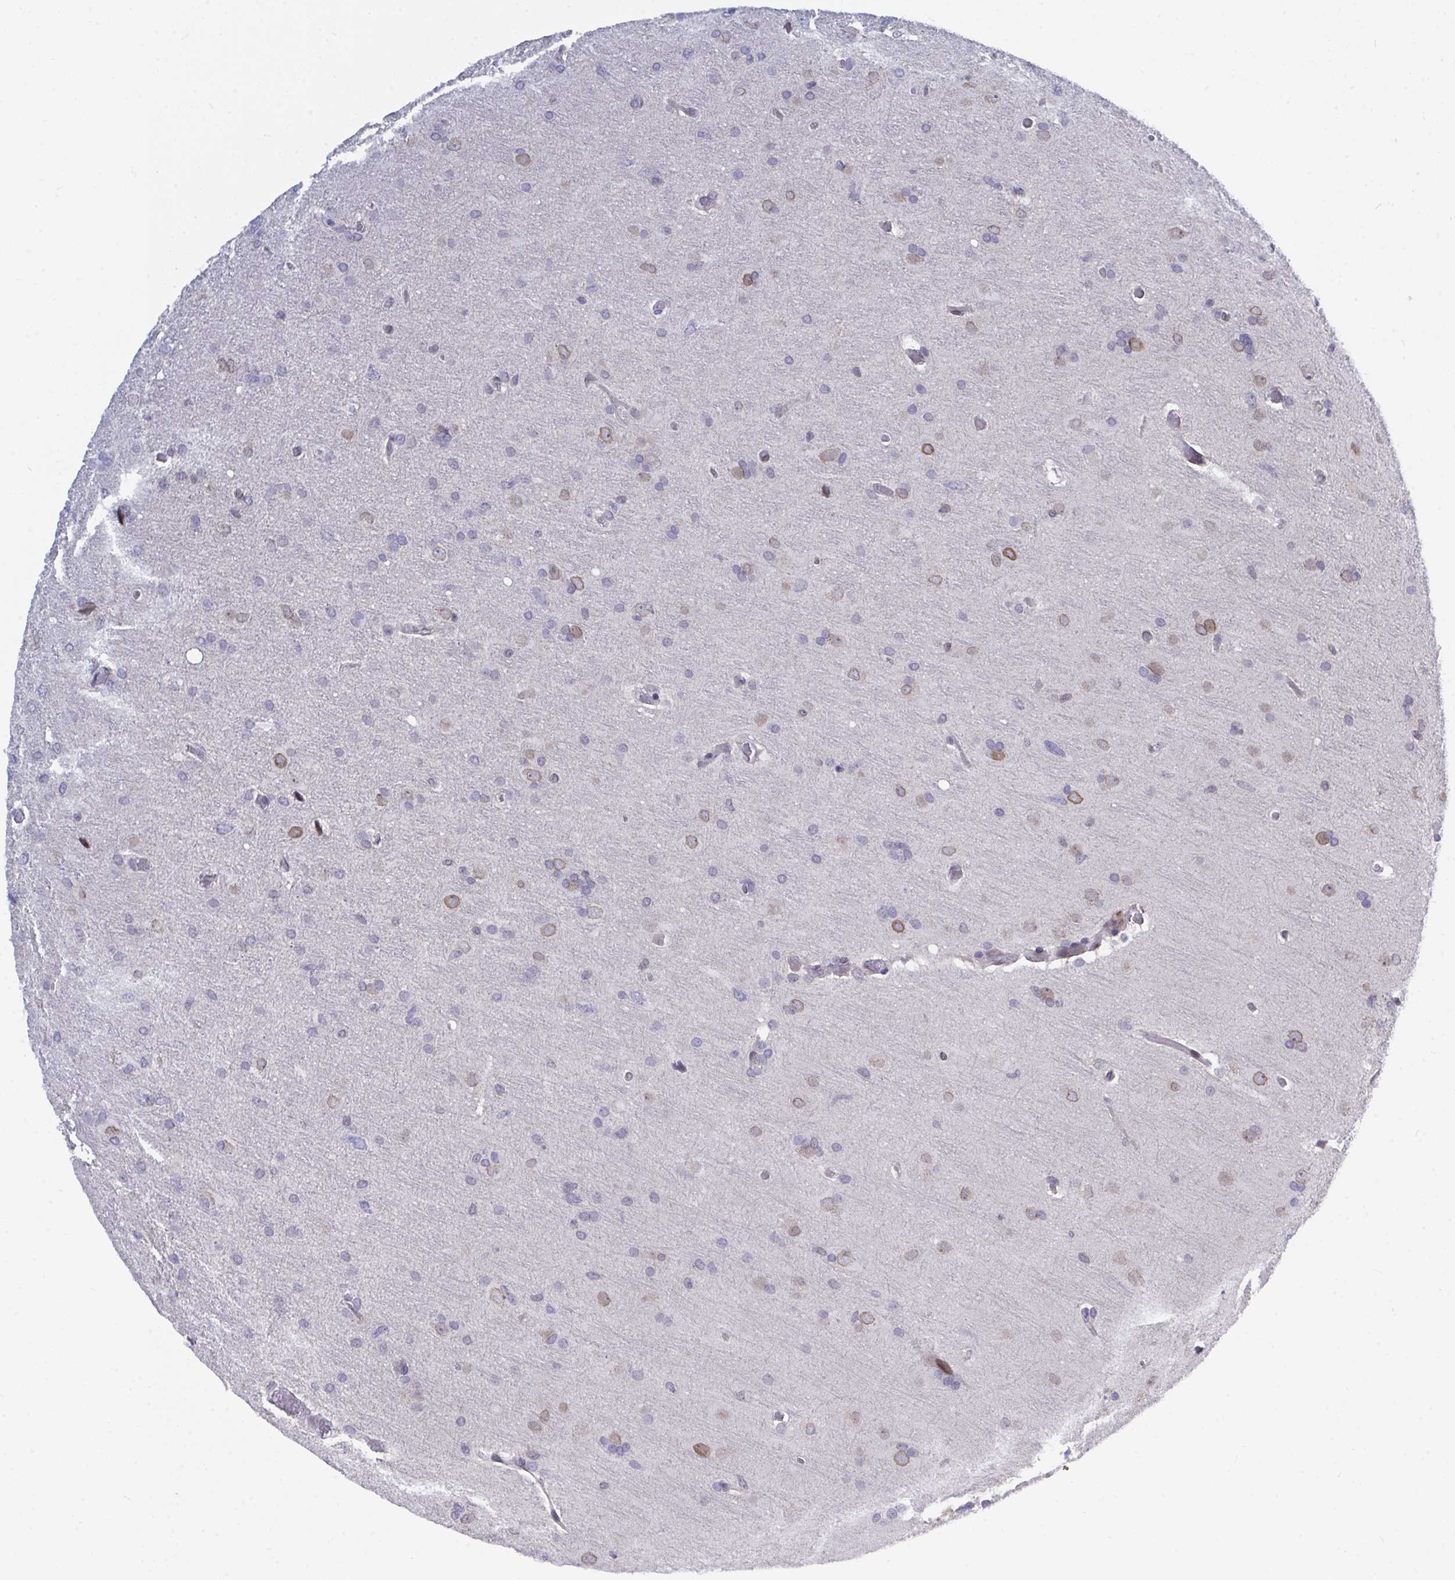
{"staining": {"intensity": "negative", "quantity": "none", "location": "none"}, "tissue": "glioma", "cell_type": "Tumor cells", "image_type": "cancer", "snomed": [{"axis": "morphology", "description": "Glioma, malignant, High grade"}, {"axis": "topography", "description": "Brain"}], "caption": "Photomicrograph shows no protein expression in tumor cells of malignant glioma (high-grade) tissue.", "gene": "BMAL2", "patient": {"sex": "male", "age": 53}}